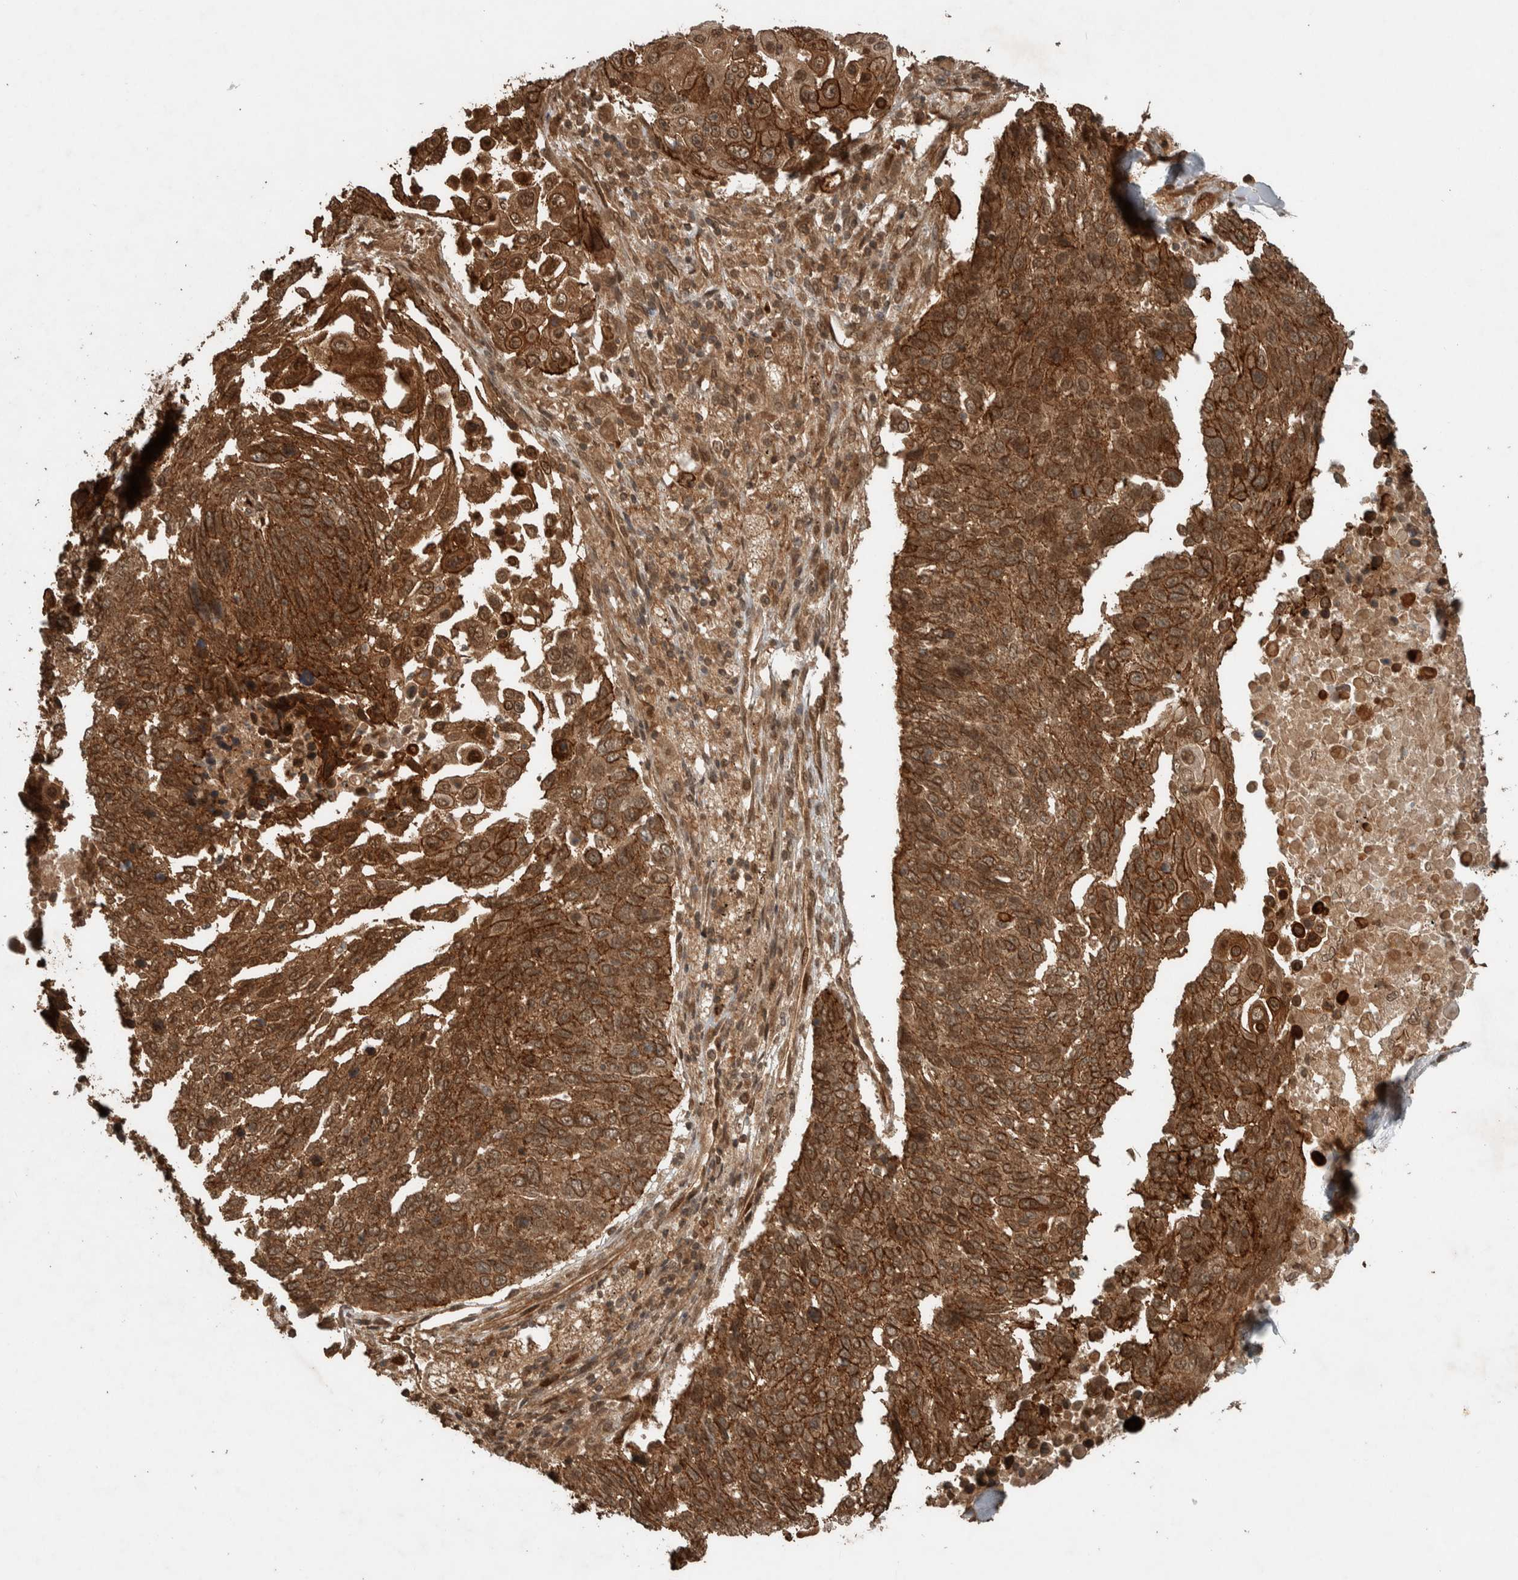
{"staining": {"intensity": "moderate", "quantity": ">75%", "location": "cytoplasmic/membranous"}, "tissue": "lung cancer", "cell_type": "Tumor cells", "image_type": "cancer", "snomed": [{"axis": "morphology", "description": "Squamous cell carcinoma, NOS"}, {"axis": "topography", "description": "Lung"}], "caption": "There is medium levels of moderate cytoplasmic/membranous staining in tumor cells of lung squamous cell carcinoma, as demonstrated by immunohistochemical staining (brown color).", "gene": "CNTROB", "patient": {"sex": "male", "age": 66}}